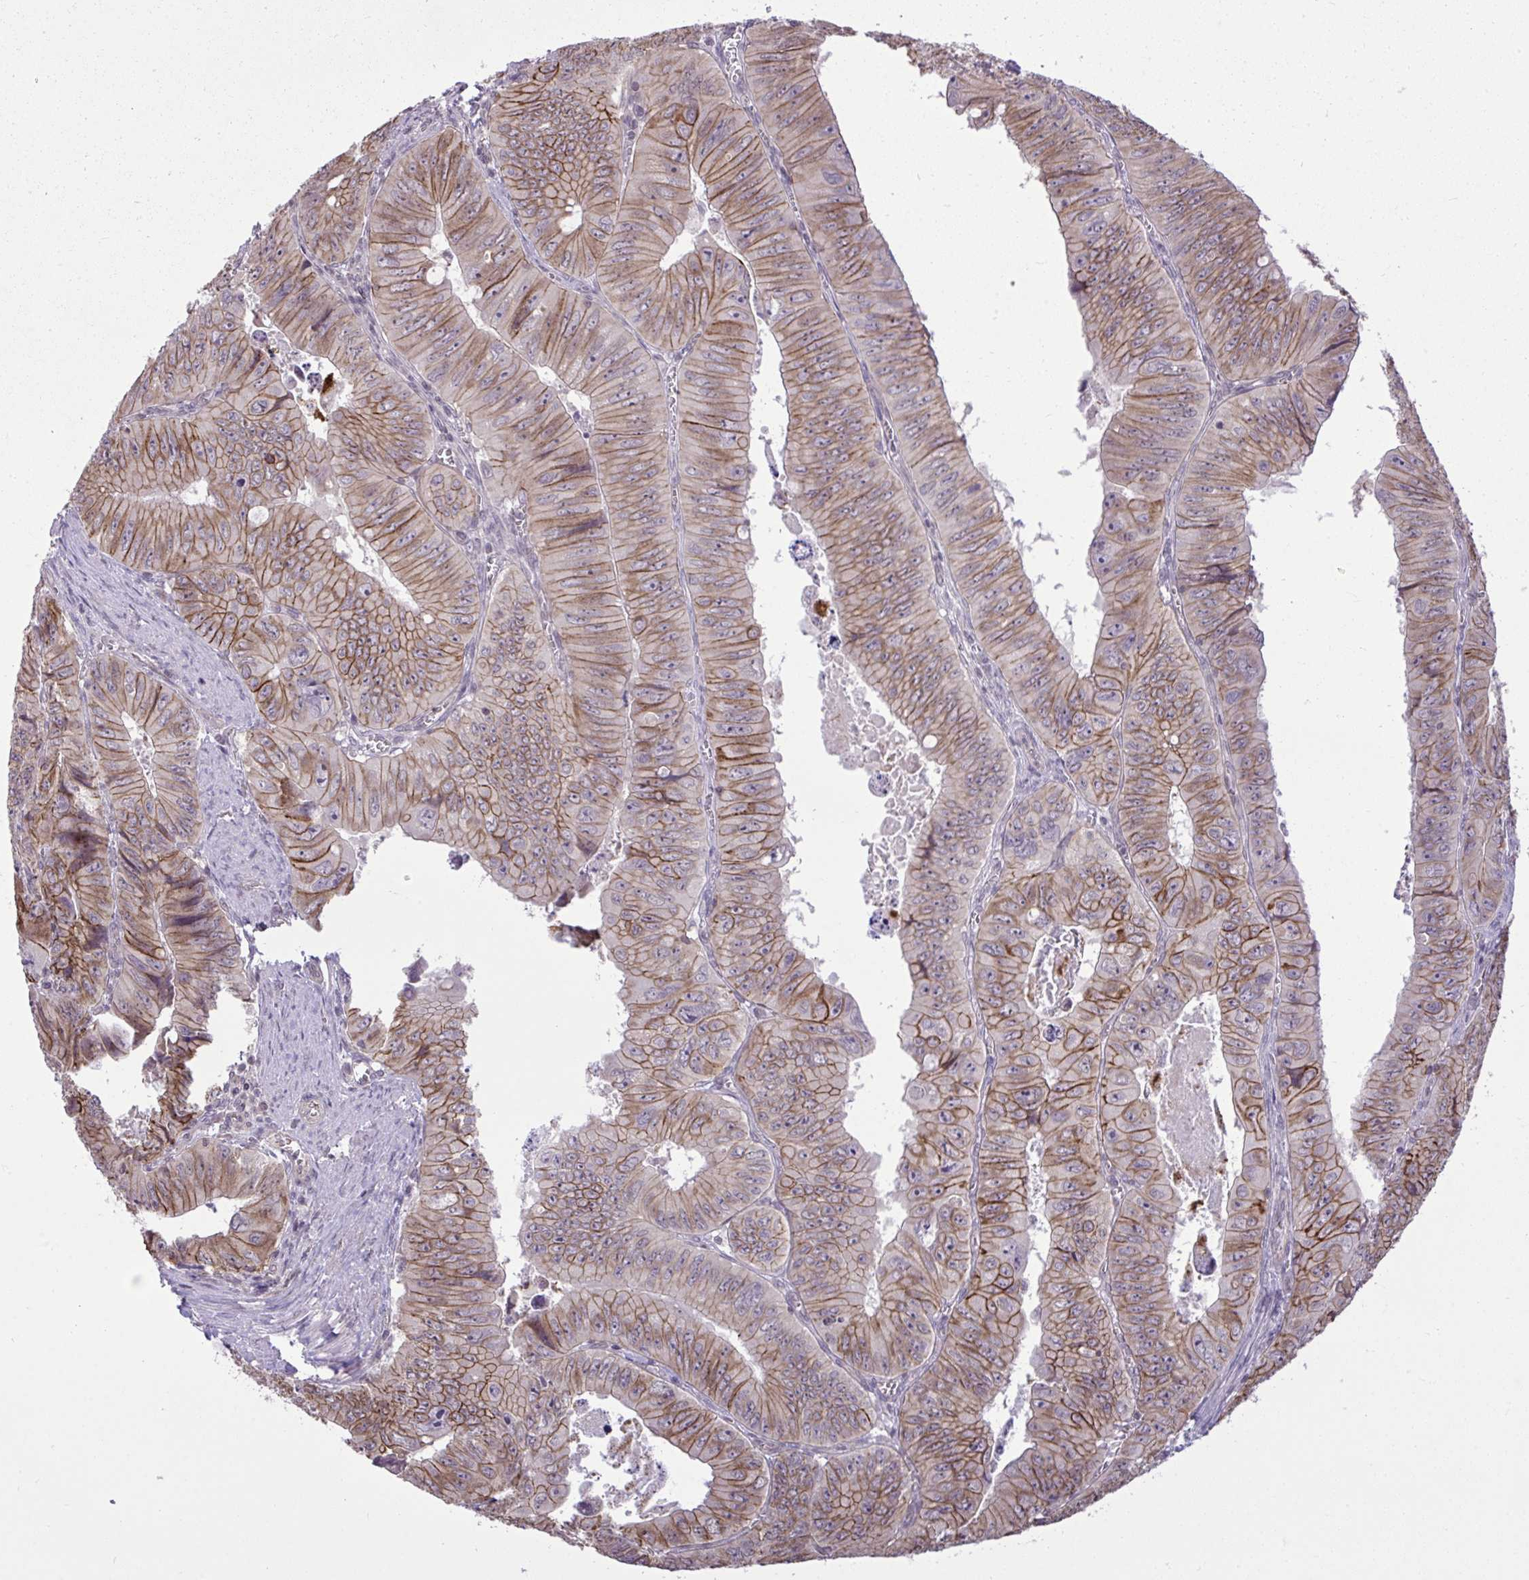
{"staining": {"intensity": "strong", "quantity": "25%-75%", "location": "cytoplasmic/membranous"}, "tissue": "colorectal cancer", "cell_type": "Tumor cells", "image_type": "cancer", "snomed": [{"axis": "morphology", "description": "Adenocarcinoma, NOS"}, {"axis": "topography", "description": "Colon"}], "caption": "A brown stain highlights strong cytoplasmic/membranous staining of a protein in colorectal cancer tumor cells.", "gene": "CYP20A1", "patient": {"sex": "female", "age": 84}}